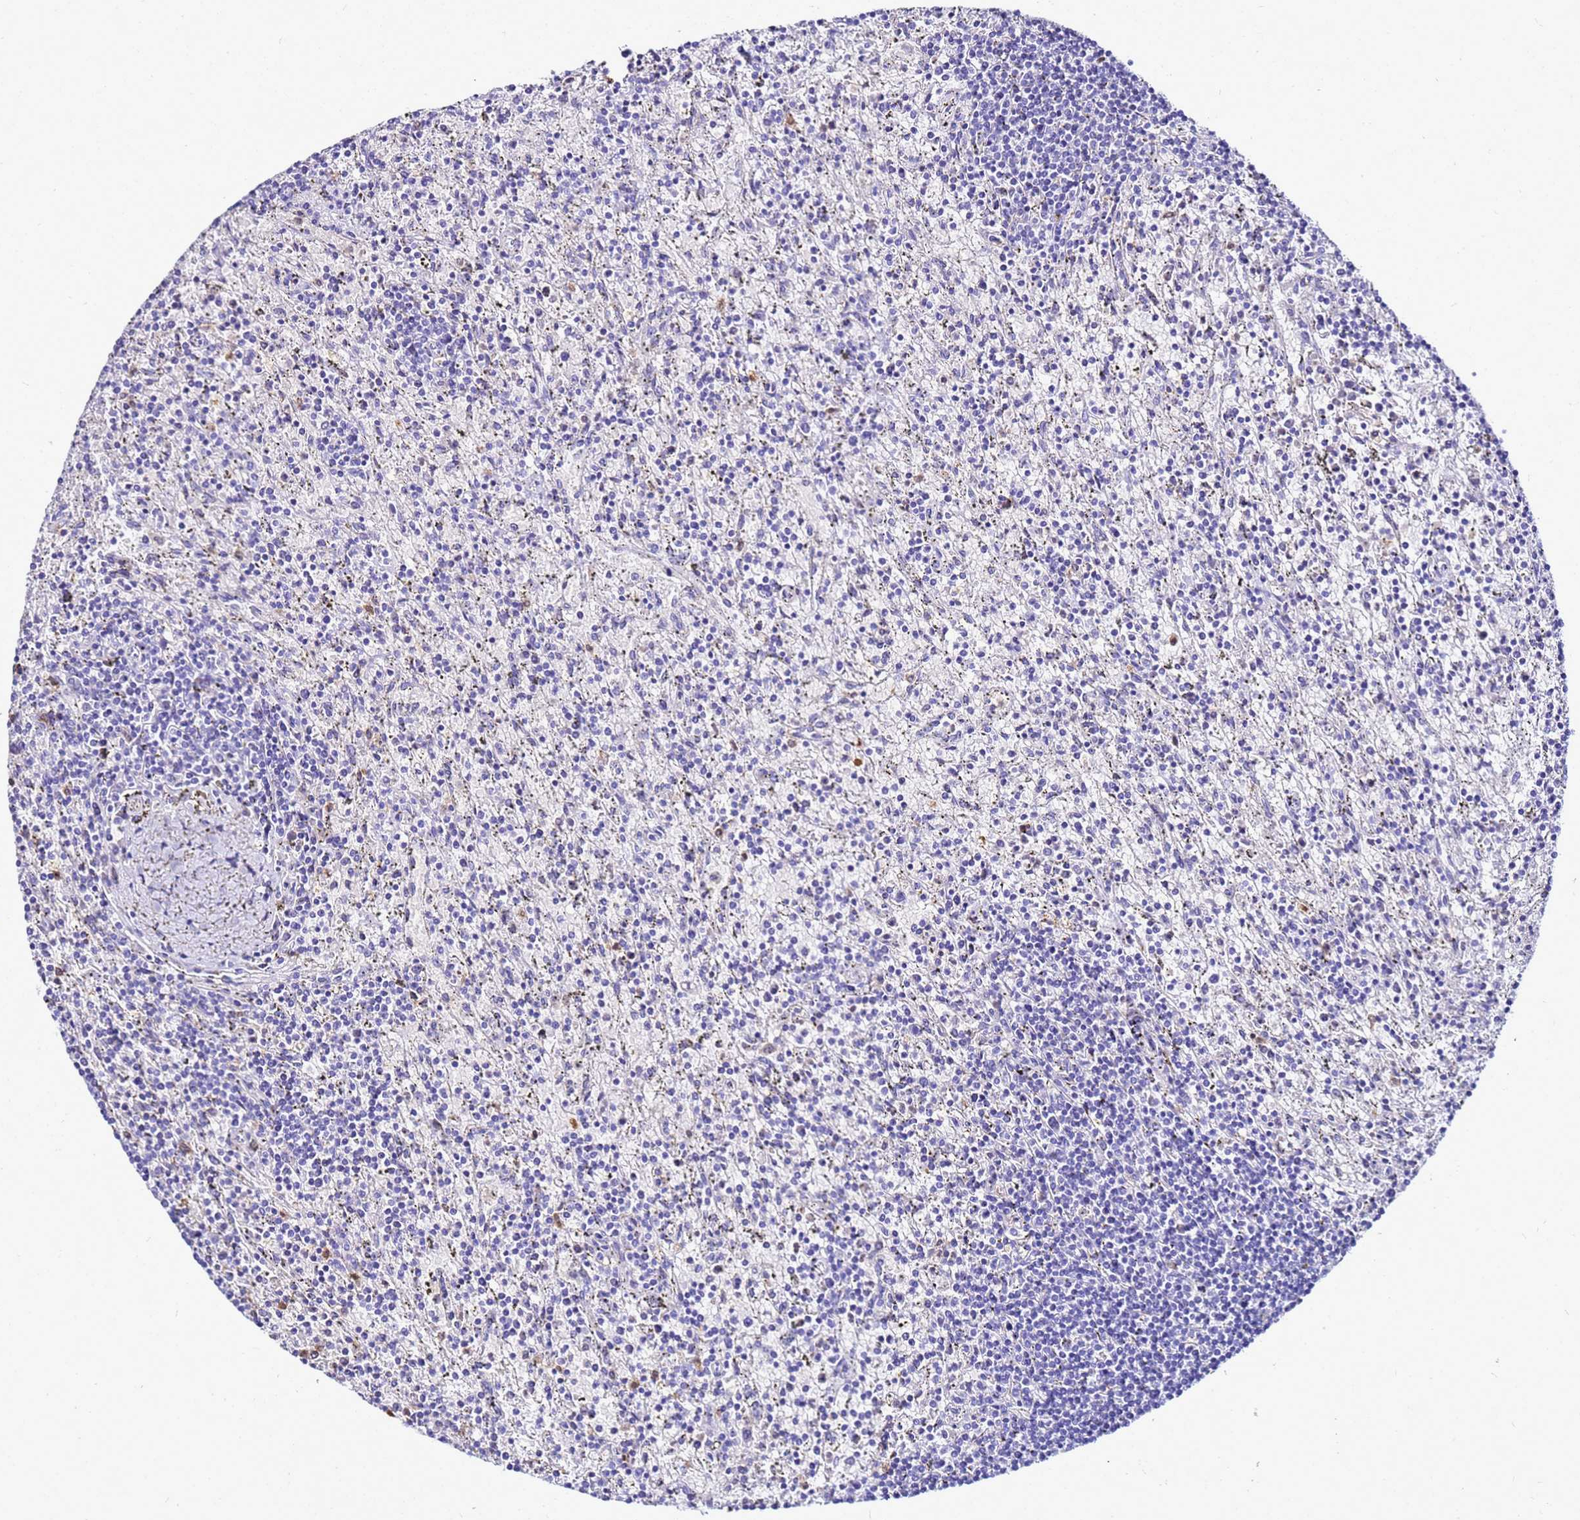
{"staining": {"intensity": "negative", "quantity": "none", "location": "none"}, "tissue": "lymphoma", "cell_type": "Tumor cells", "image_type": "cancer", "snomed": [{"axis": "morphology", "description": "Malignant lymphoma, non-Hodgkin's type, Low grade"}, {"axis": "topography", "description": "Spleen"}], "caption": "Tumor cells are negative for brown protein staining in lymphoma.", "gene": "CSTA", "patient": {"sex": "male", "age": 76}}